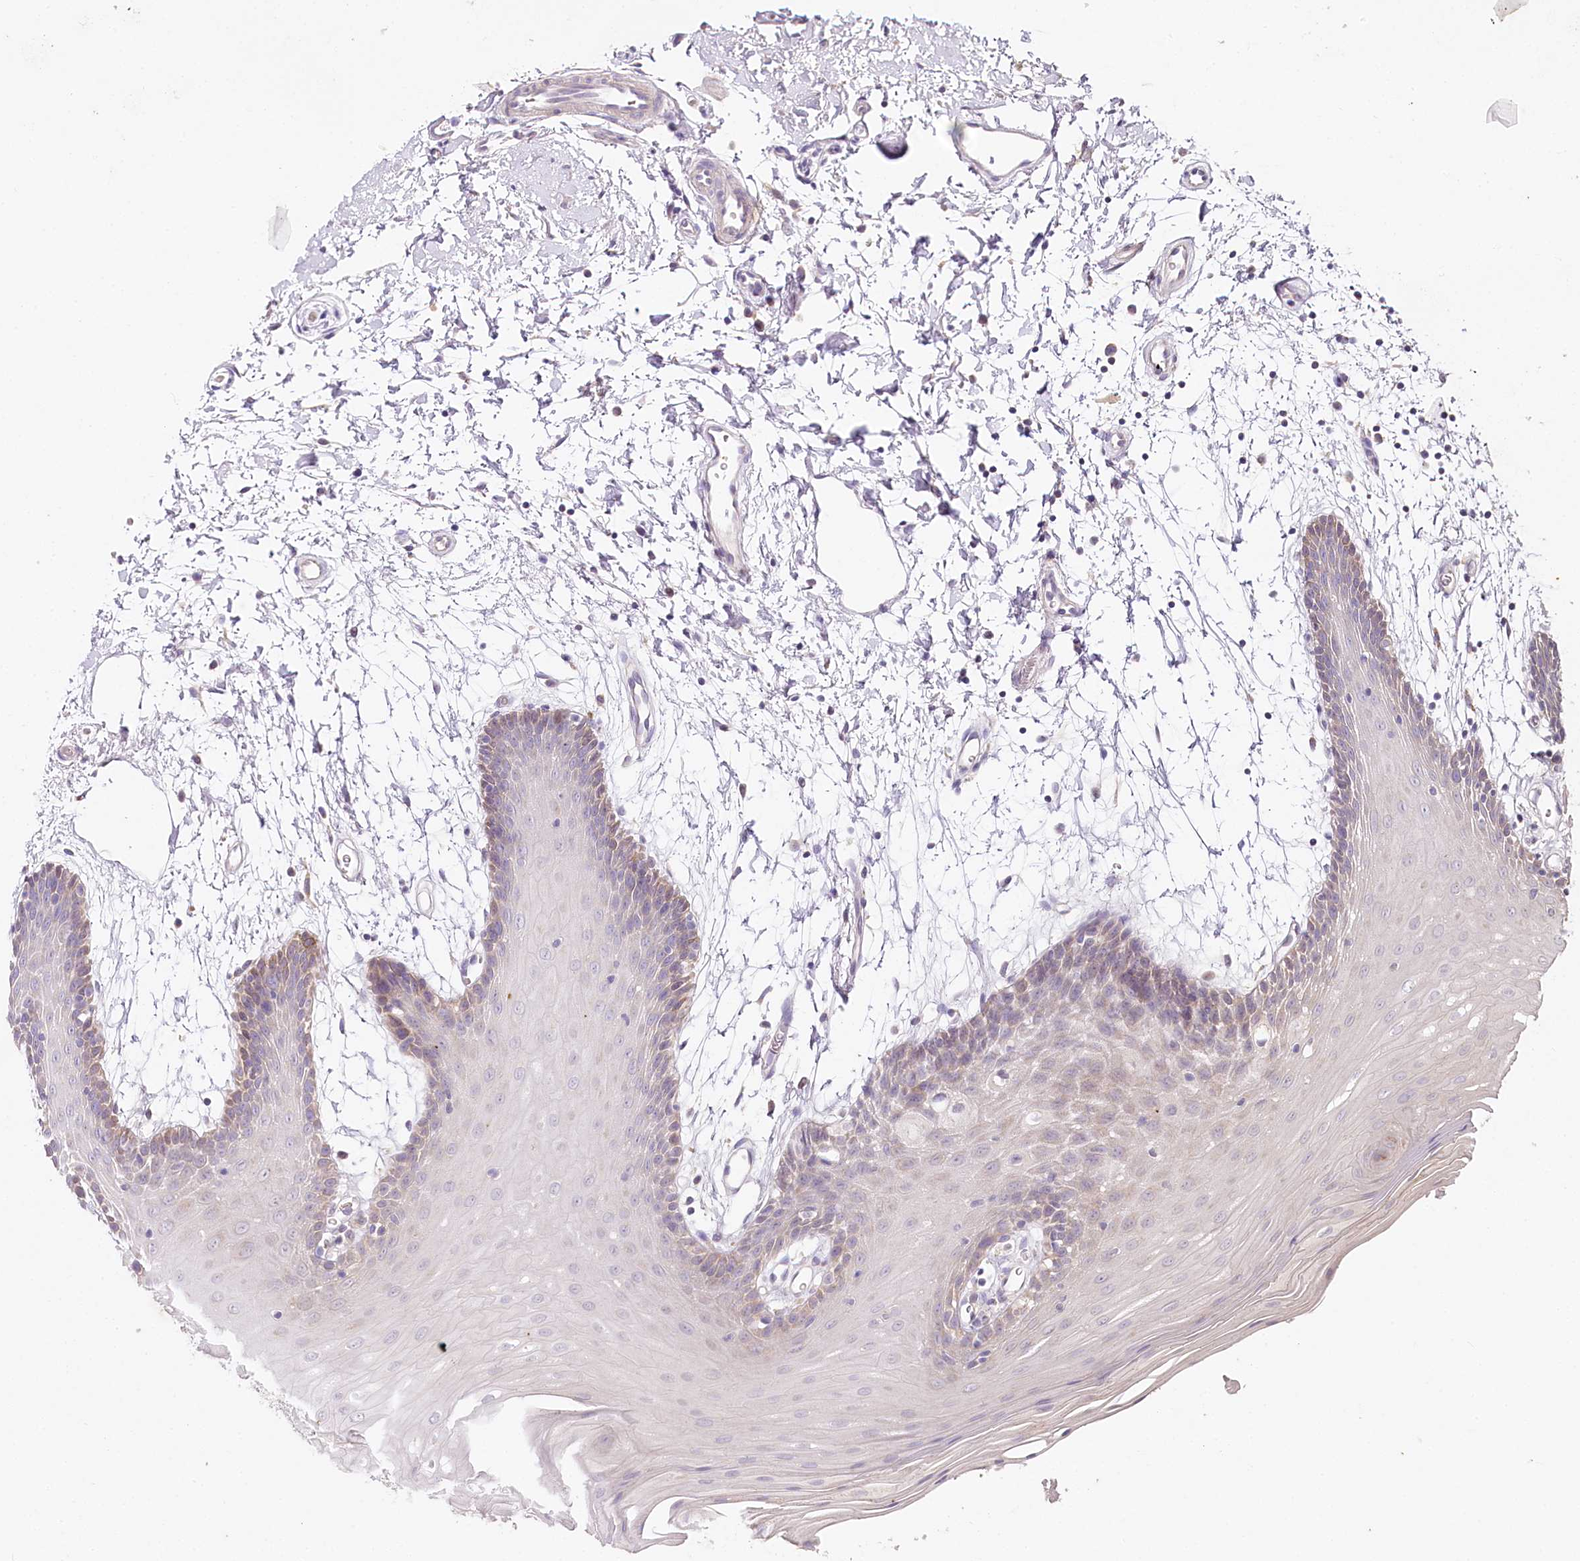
{"staining": {"intensity": "weak", "quantity": "<25%", "location": "cytoplasmic/membranous"}, "tissue": "oral mucosa", "cell_type": "Squamous epithelial cells", "image_type": "normal", "snomed": [{"axis": "morphology", "description": "Normal tissue, NOS"}, {"axis": "topography", "description": "Skeletal muscle"}, {"axis": "topography", "description": "Oral tissue"}, {"axis": "topography", "description": "Salivary gland"}, {"axis": "topography", "description": "Peripheral nerve tissue"}], "caption": "An IHC micrograph of benign oral mucosa is shown. There is no staining in squamous epithelial cells of oral mucosa. Nuclei are stained in blue.", "gene": "ZNF226", "patient": {"sex": "male", "age": 54}}